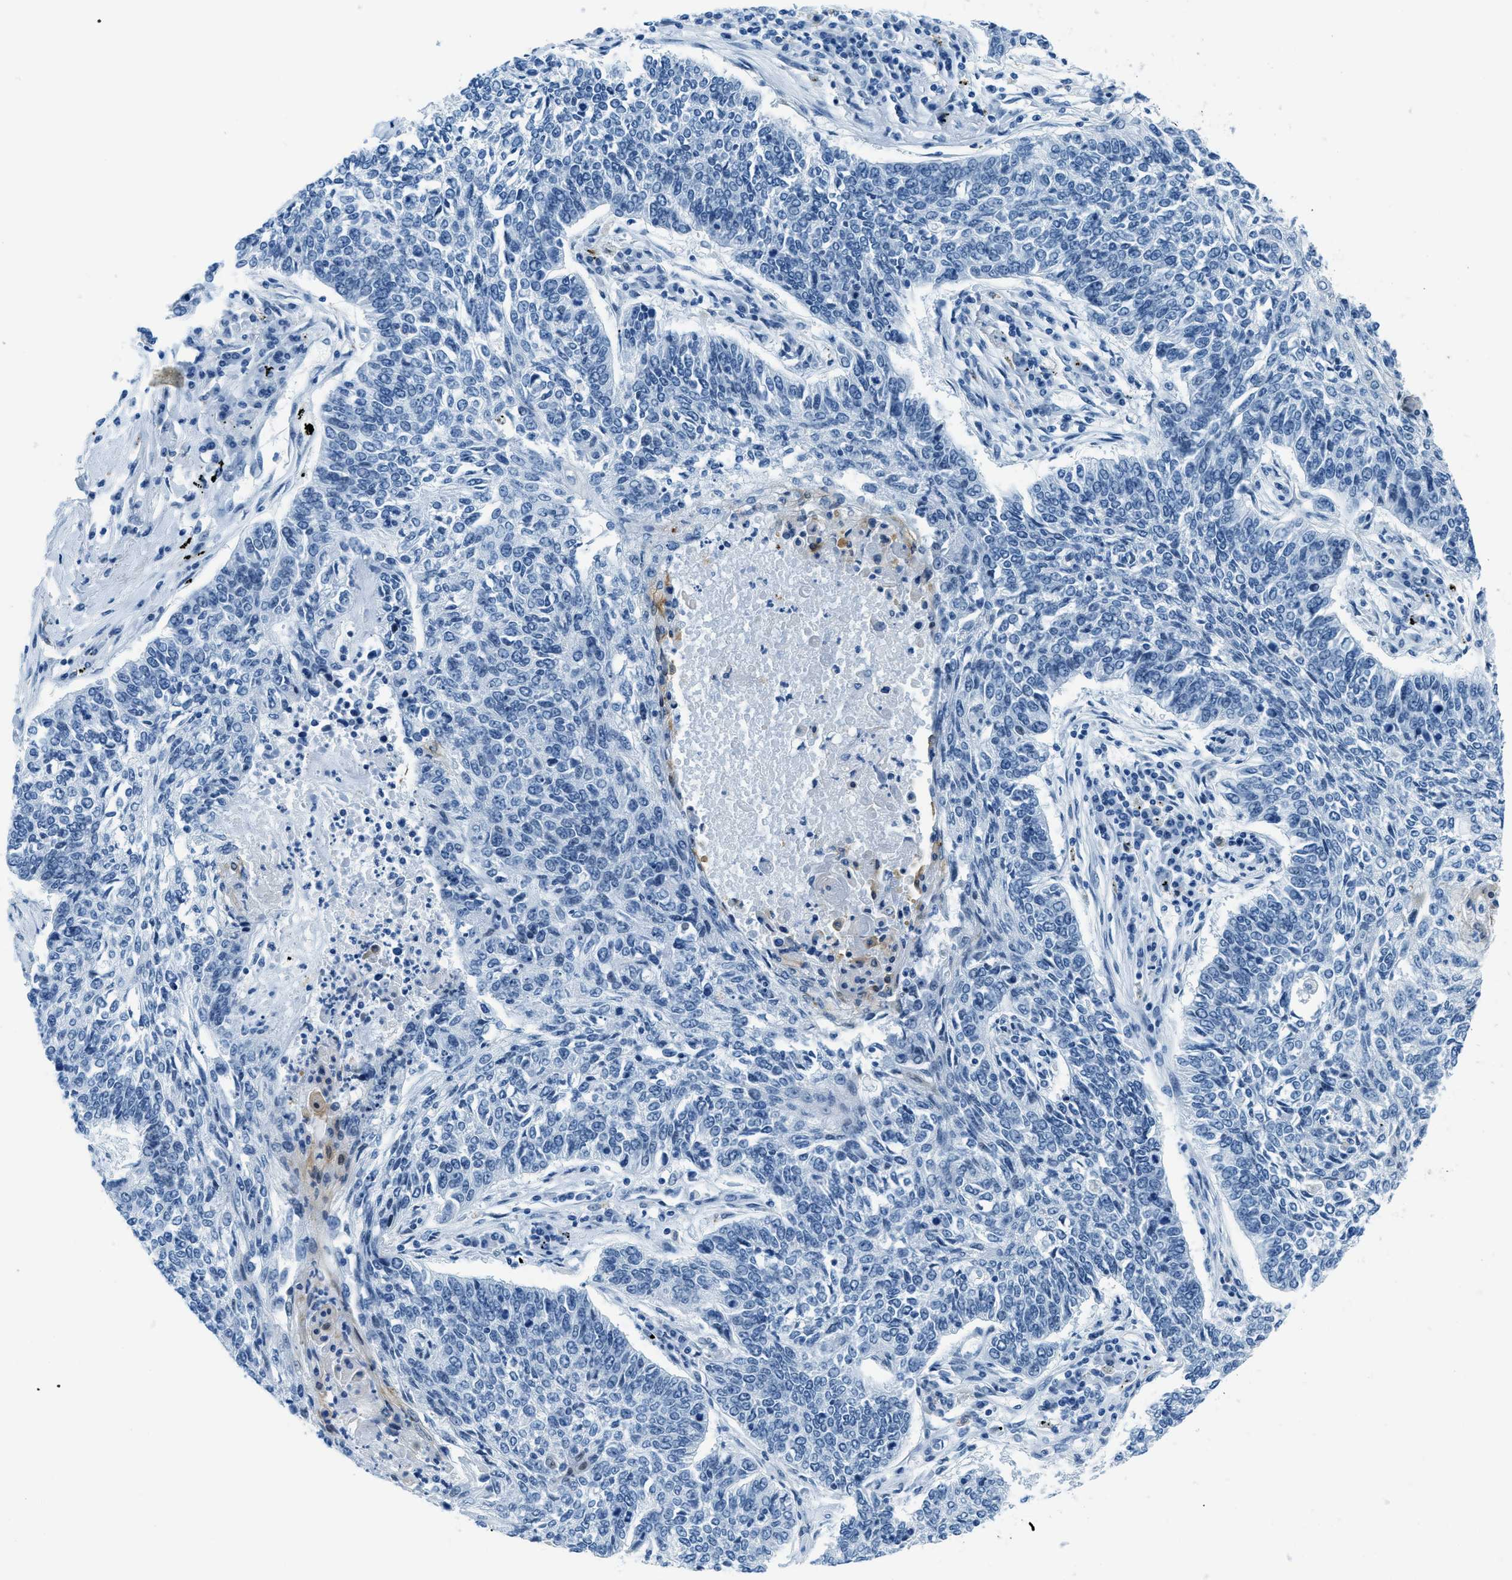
{"staining": {"intensity": "negative", "quantity": "none", "location": "none"}, "tissue": "lung cancer", "cell_type": "Tumor cells", "image_type": "cancer", "snomed": [{"axis": "morphology", "description": "Normal tissue, NOS"}, {"axis": "morphology", "description": "Squamous cell carcinoma, NOS"}, {"axis": "topography", "description": "Cartilage tissue"}, {"axis": "topography", "description": "Bronchus"}, {"axis": "topography", "description": "Lung"}], "caption": "Immunohistochemistry (IHC) histopathology image of squamous cell carcinoma (lung) stained for a protein (brown), which demonstrates no staining in tumor cells.", "gene": "PLA2G2A", "patient": {"sex": "female", "age": 49}}